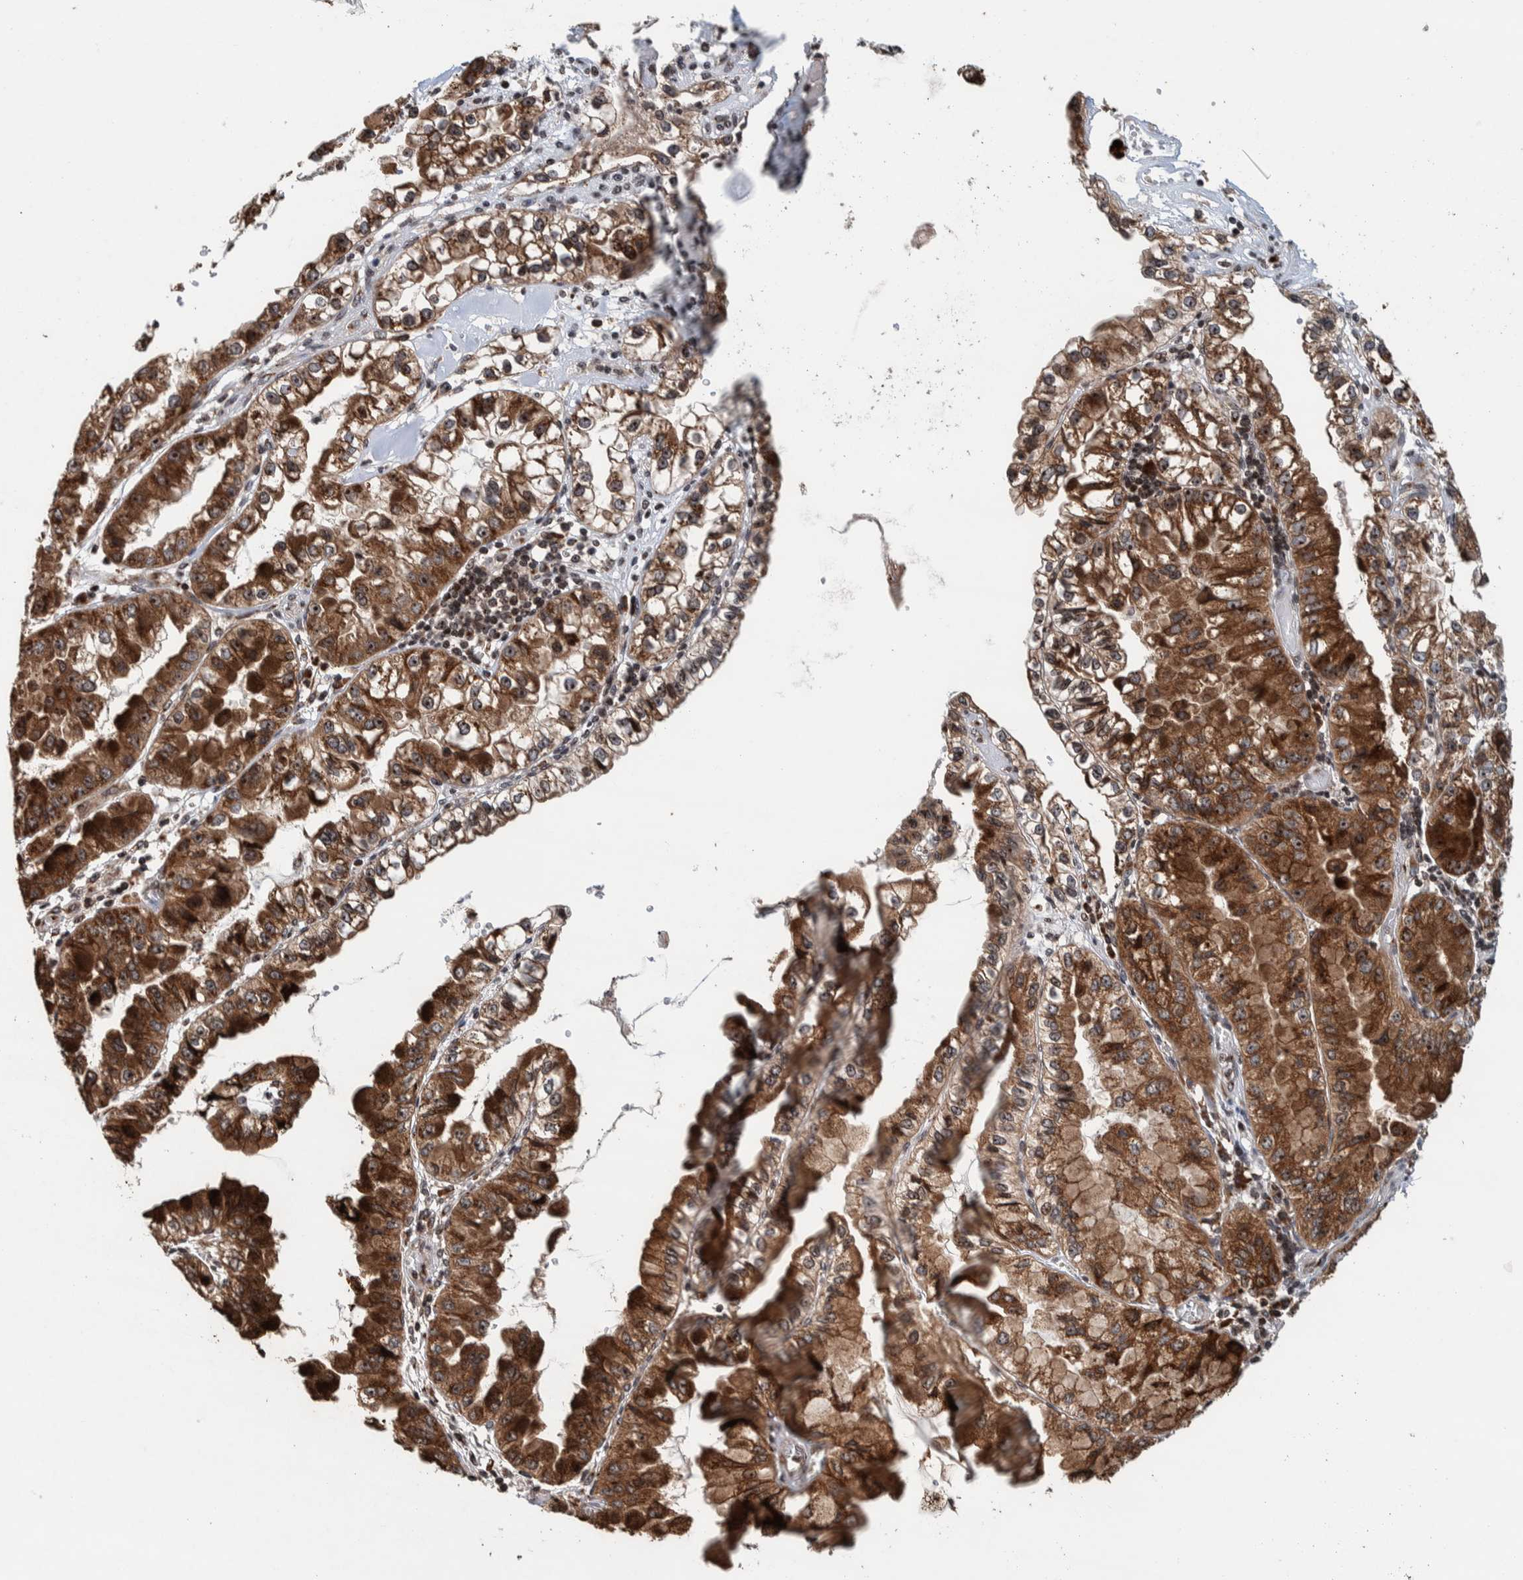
{"staining": {"intensity": "strong", "quantity": "25%-75%", "location": "cytoplasmic/membranous"}, "tissue": "liver cancer", "cell_type": "Tumor cells", "image_type": "cancer", "snomed": [{"axis": "morphology", "description": "Cholangiocarcinoma"}, {"axis": "topography", "description": "Liver"}], "caption": "Protein analysis of liver cancer (cholangiocarcinoma) tissue demonstrates strong cytoplasmic/membranous expression in about 25%-75% of tumor cells.", "gene": "CCDC182", "patient": {"sex": "female", "age": 79}}